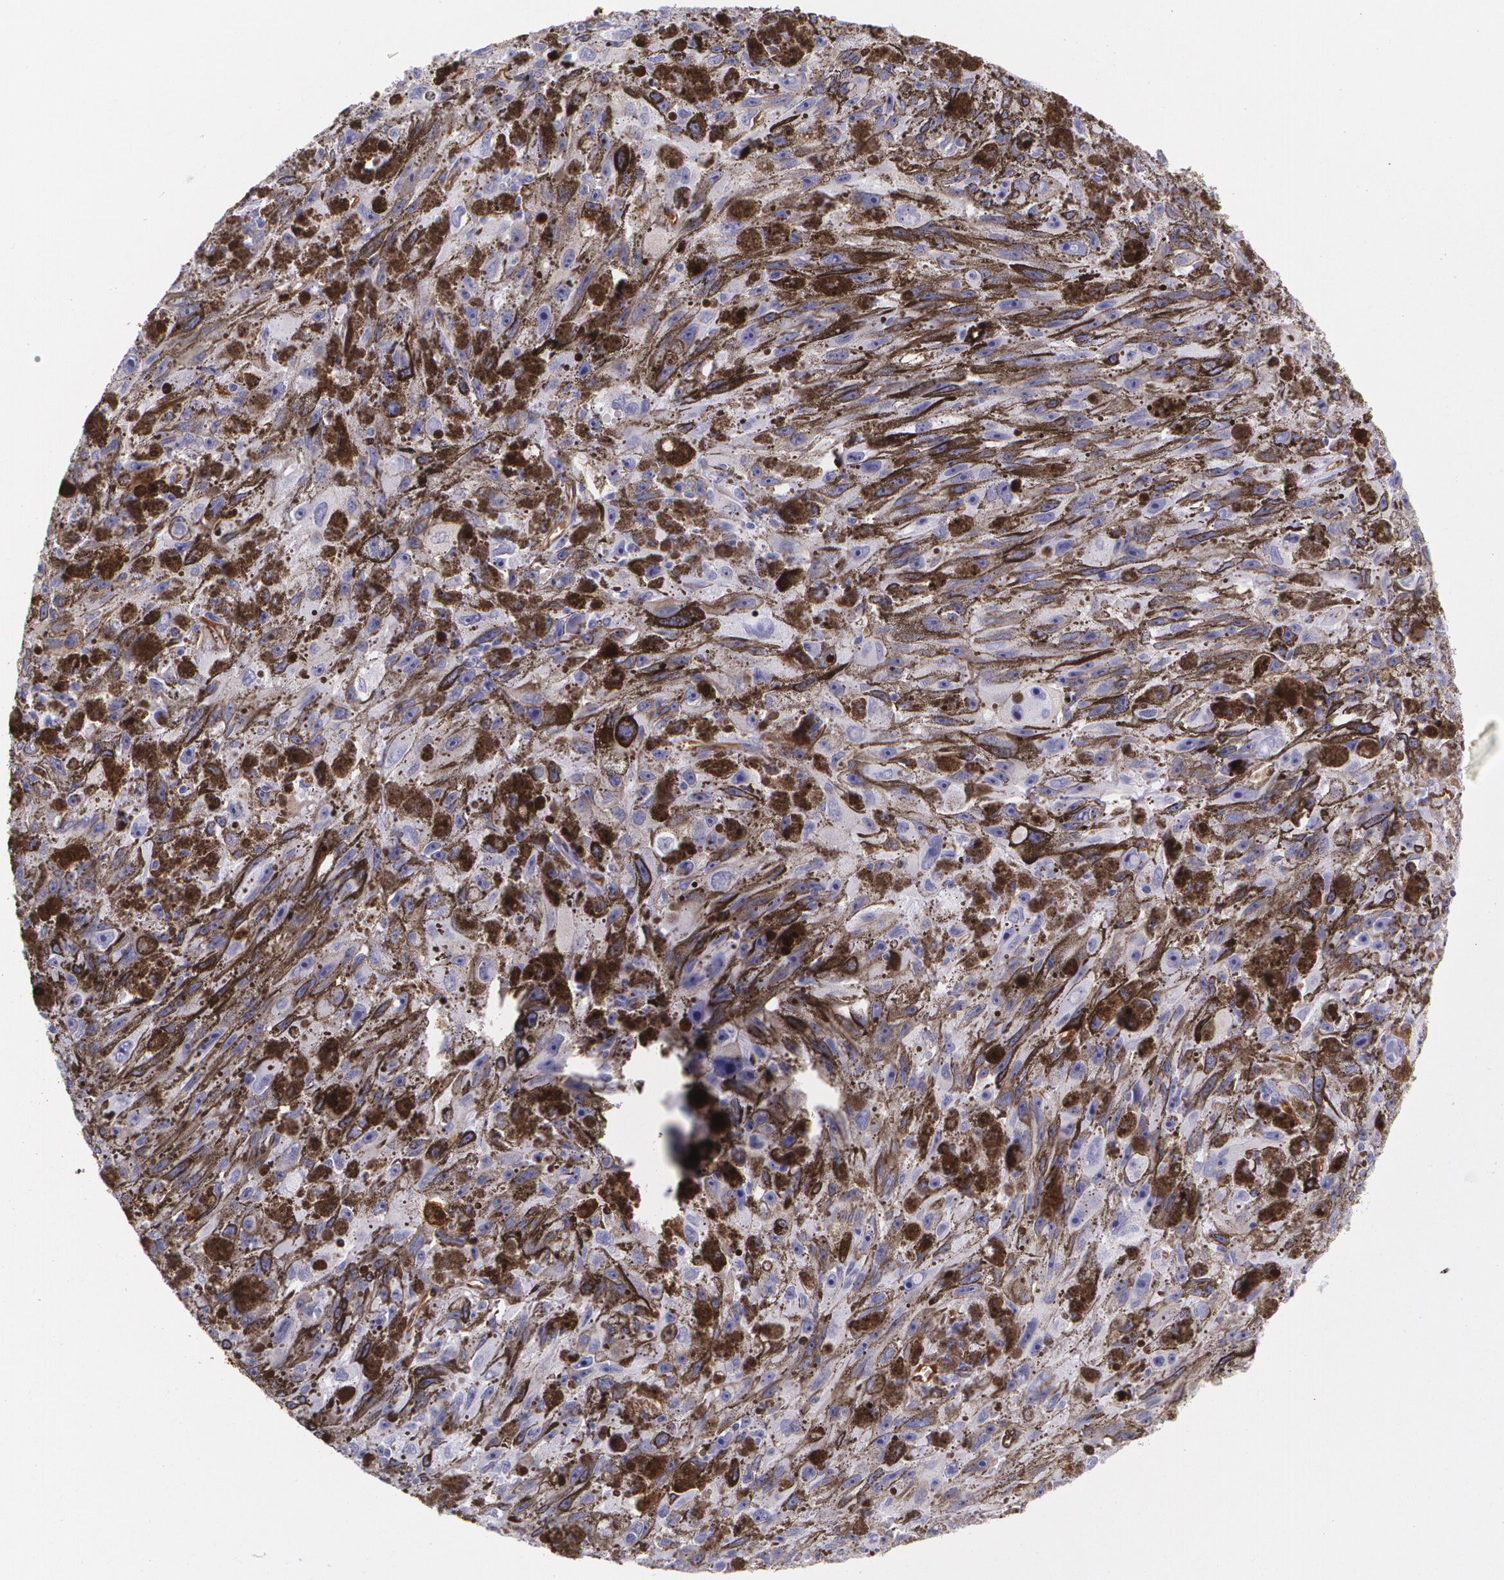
{"staining": {"intensity": "negative", "quantity": "none", "location": "none"}, "tissue": "melanoma", "cell_type": "Tumor cells", "image_type": "cancer", "snomed": [{"axis": "morphology", "description": "Malignant melanoma, NOS"}, {"axis": "topography", "description": "Skin"}], "caption": "Immunohistochemical staining of melanoma demonstrates no significant positivity in tumor cells.", "gene": "MMP2", "patient": {"sex": "female", "age": 104}}